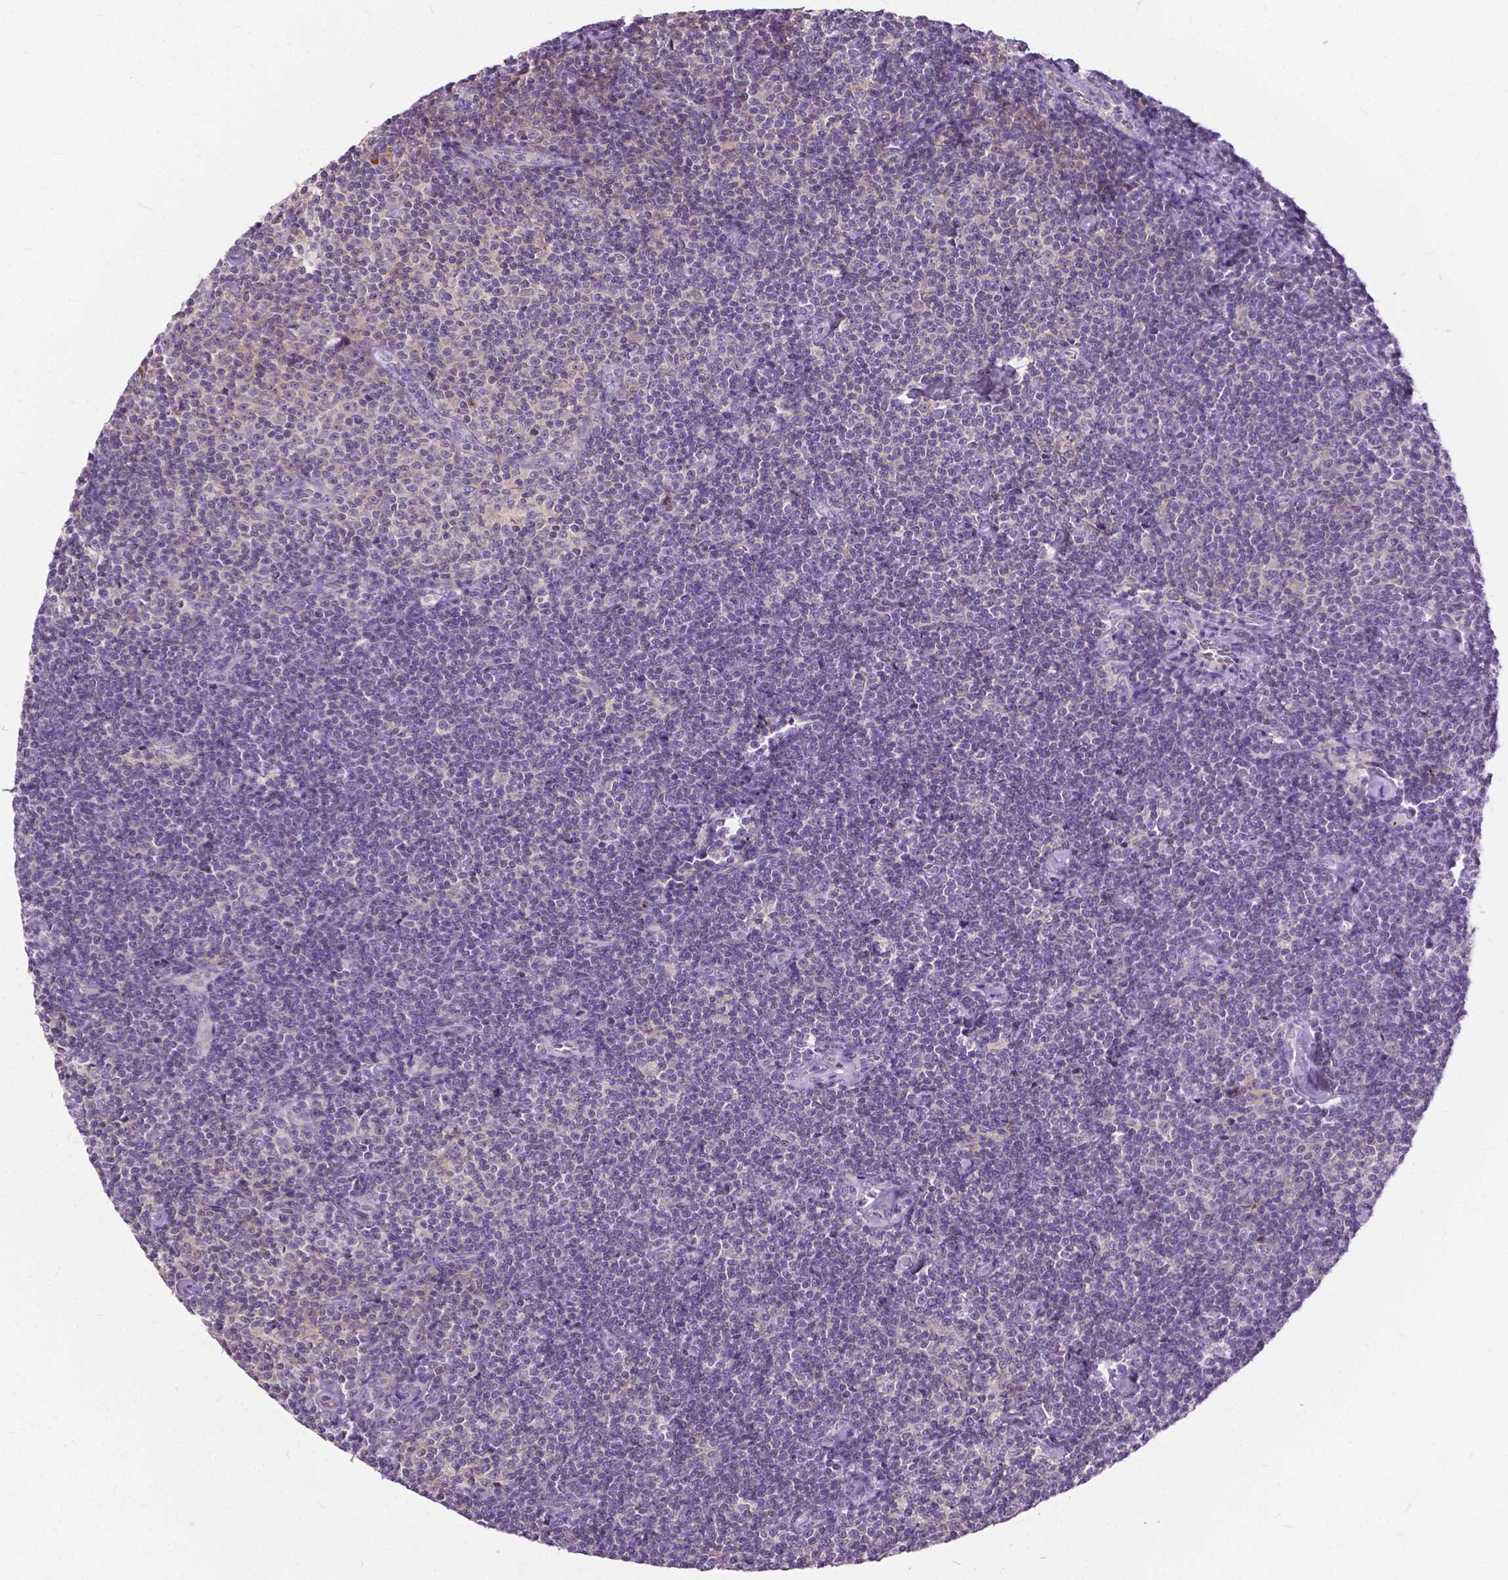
{"staining": {"intensity": "negative", "quantity": "none", "location": "none"}, "tissue": "lymphoma", "cell_type": "Tumor cells", "image_type": "cancer", "snomed": [{"axis": "morphology", "description": "Malignant lymphoma, non-Hodgkin's type, Low grade"}, {"axis": "topography", "description": "Lymph node"}], "caption": "IHC of lymphoma exhibits no staining in tumor cells. The staining is performed using DAB brown chromogen with nuclei counter-stained in using hematoxylin.", "gene": "JAK3", "patient": {"sex": "male", "age": 81}}